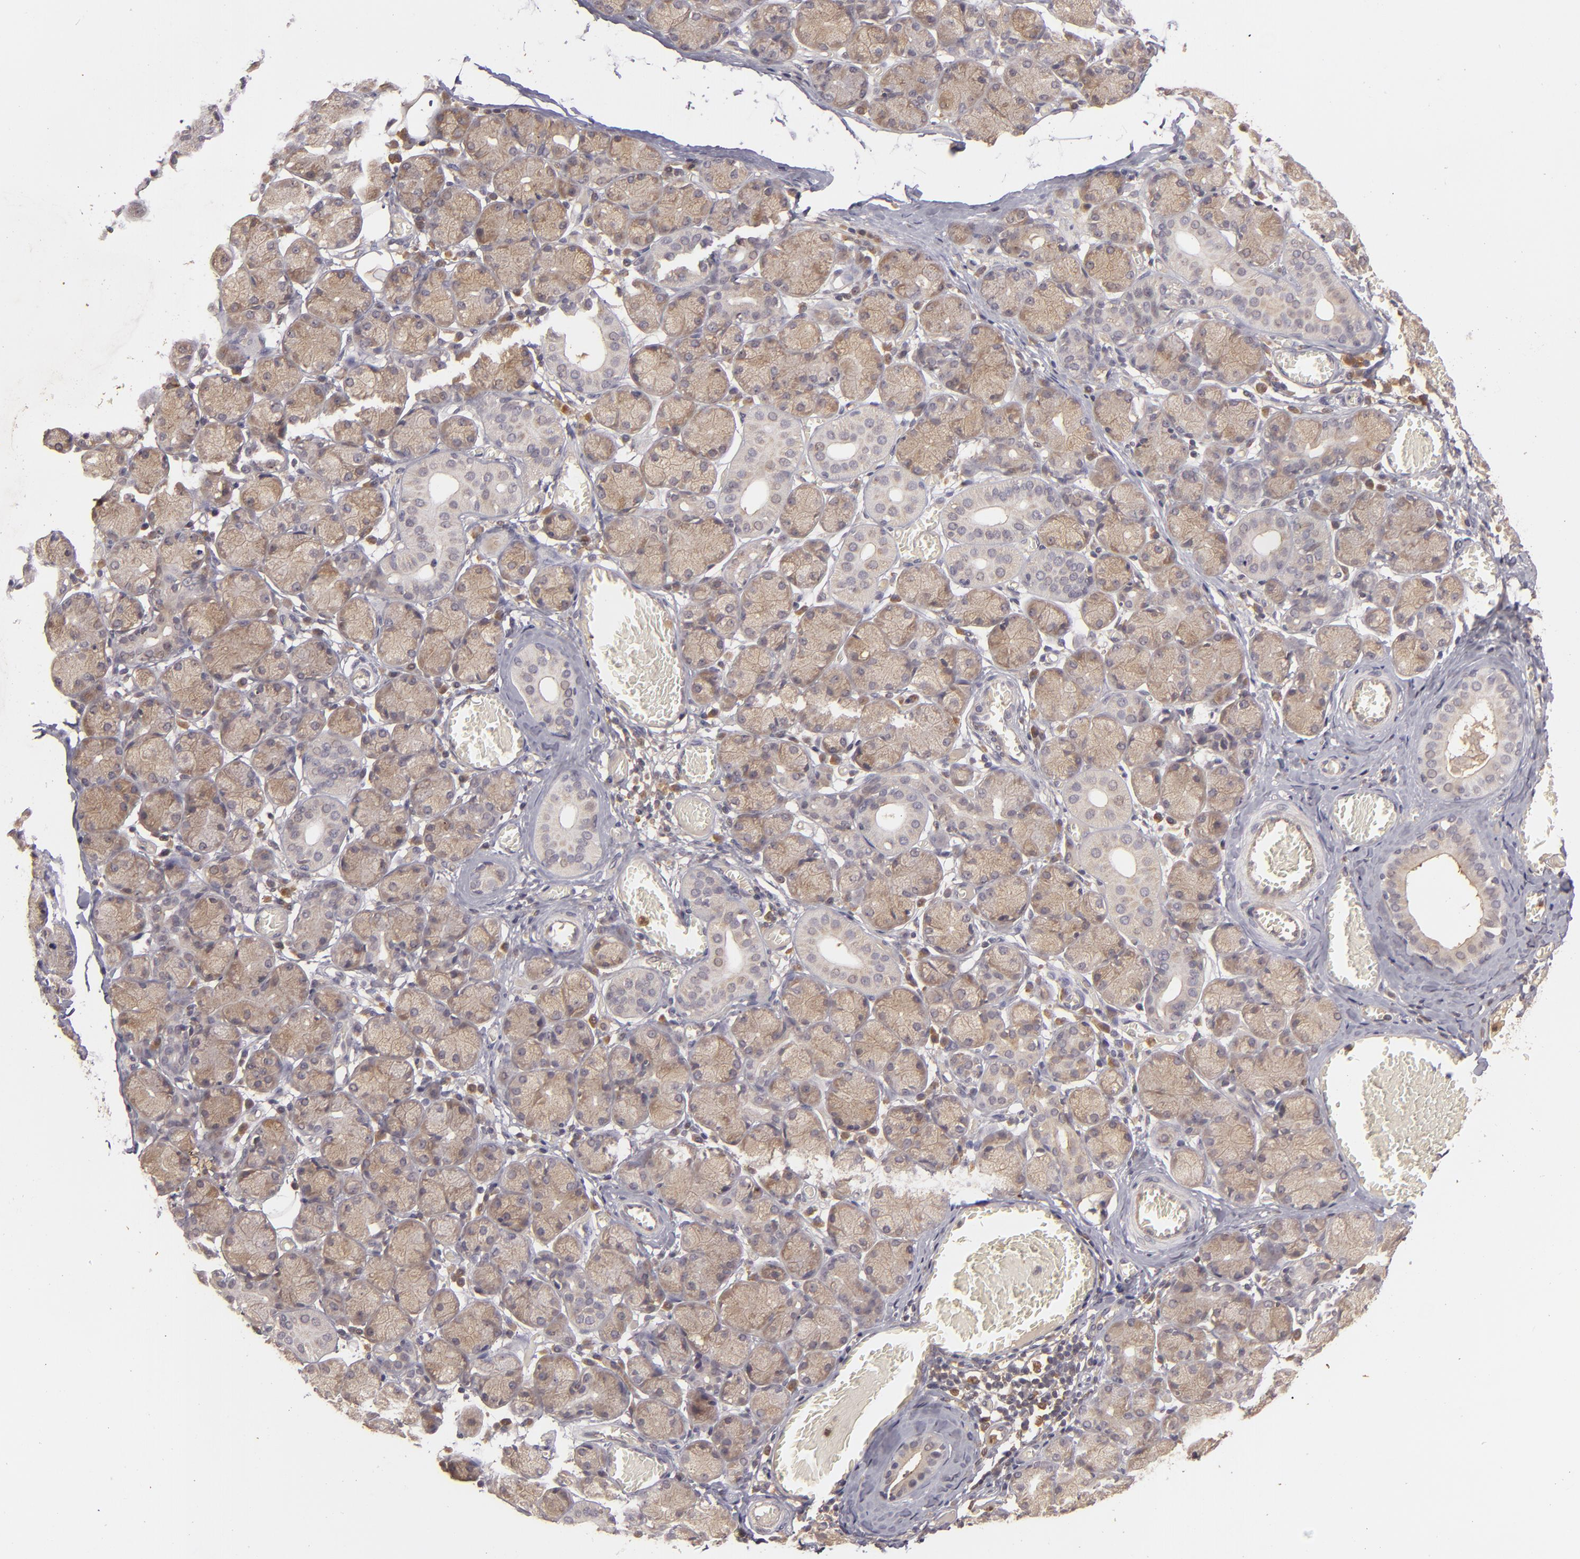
{"staining": {"intensity": "moderate", "quantity": ">75%", "location": "cytoplasmic/membranous"}, "tissue": "salivary gland", "cell_type": "Glandular cells", "image_type": "normal", "snomed": [{"axis": "morphology", "description": "Normal tissue, NOS"}, {"axis": "topography", "description": "Salivary gland"}], "caption": "Immunohistochemistry image of unremarkable human salivary gland stained for a protein (brown), which exhibits medium levels of moderate cytoplasmic/membranous expression in approximately >75% of glandular cells.", "gene": "PRKCD", "patient": {"sex": "female", "age": 24}}